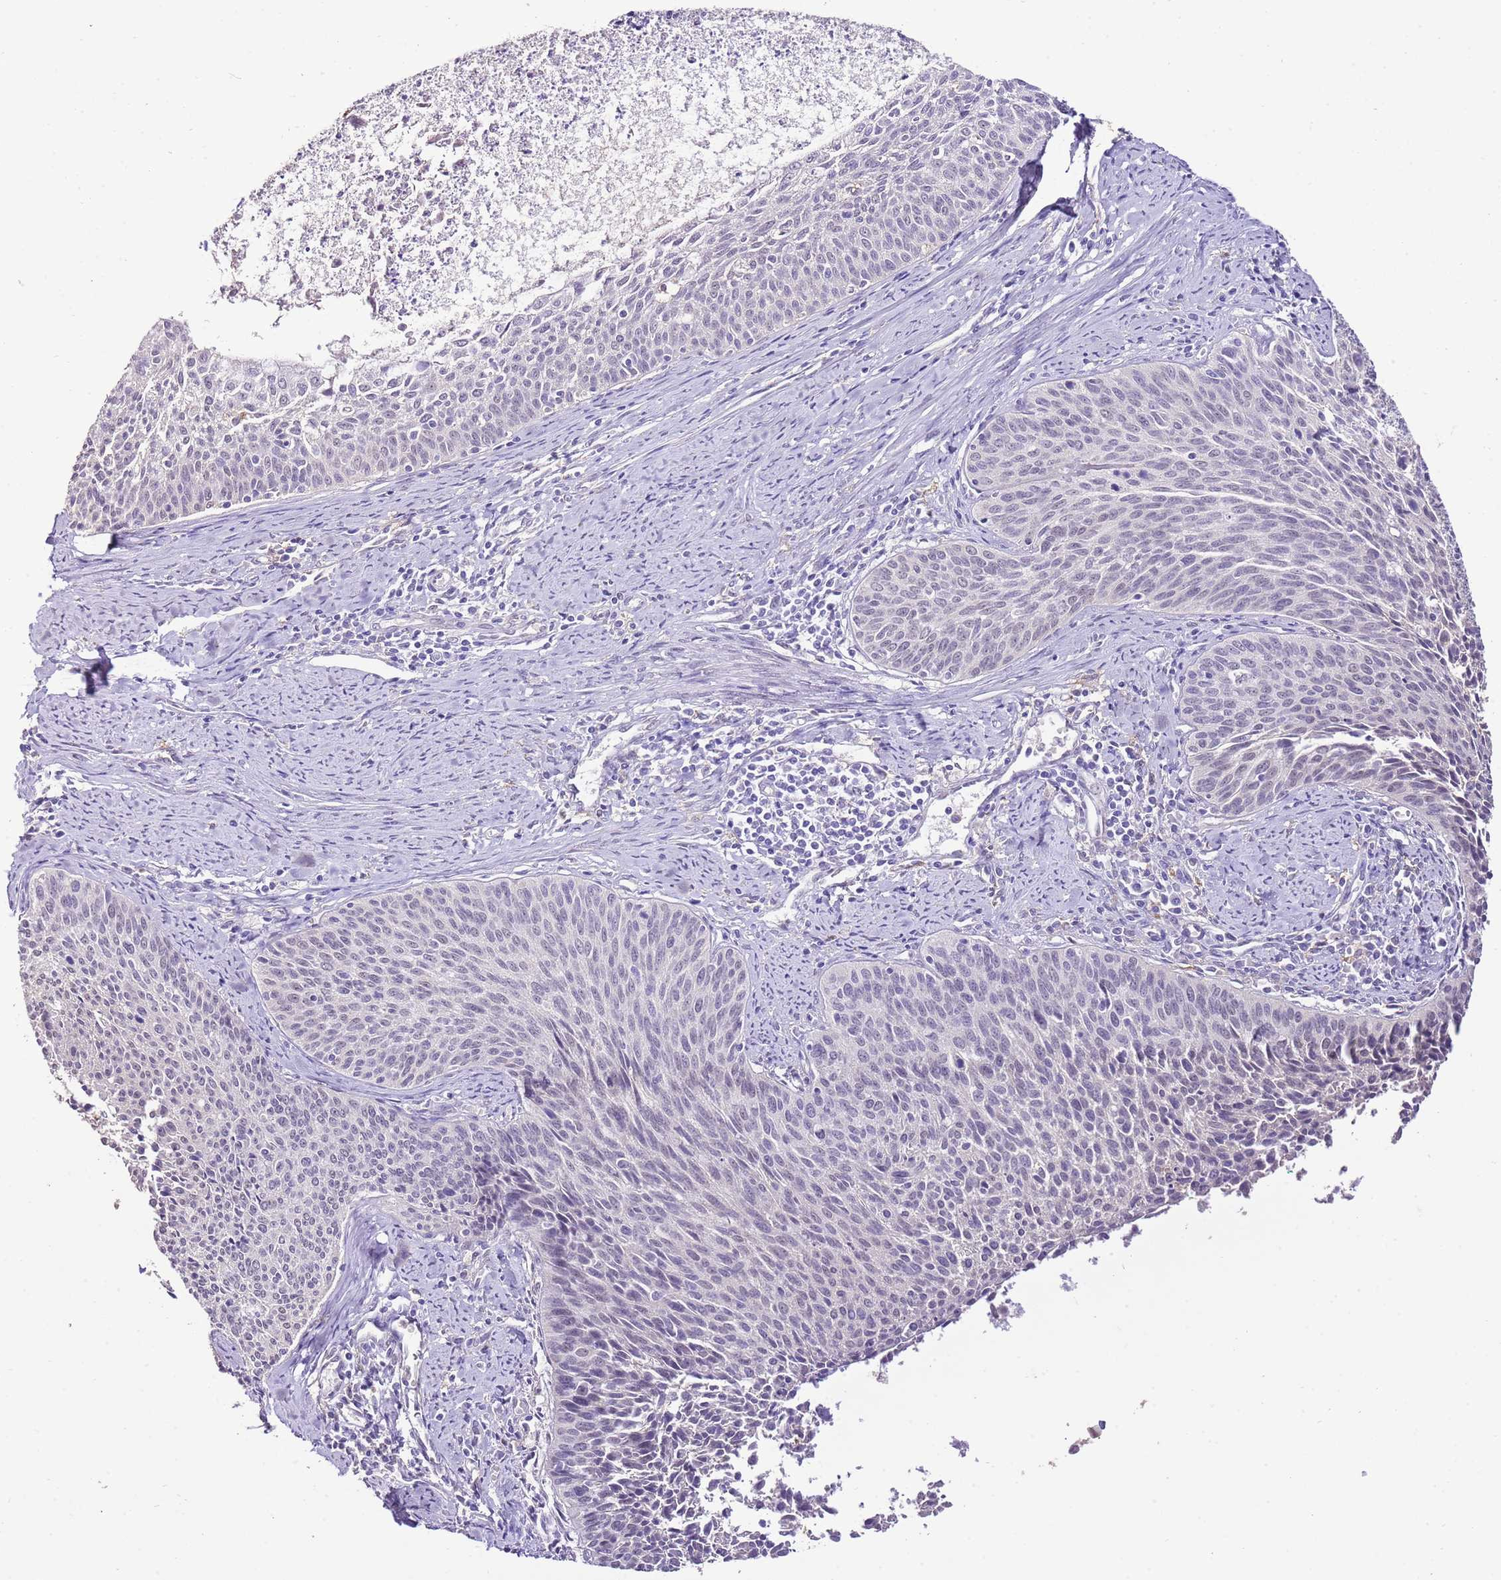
{"staining": {"intensity": "weak", "quantity": "<25%", "location": "nuclear"}, "tissue": "cervical cancer", "cell_type": "Tumor cells", "image_type": "cancer", "snomed": [{"axis": "morphology", "description": "Squamous cell carcinoma, NOS"}, {"axis": "topography", "description": "Cervix"}], "caption": "The photomicrograph demonstrates no staining of tumor cells in cervical cancer (squamous cell carcinoma).", "gene": "IZUMO4", "patient": {"sex": "female", "age": 55}}